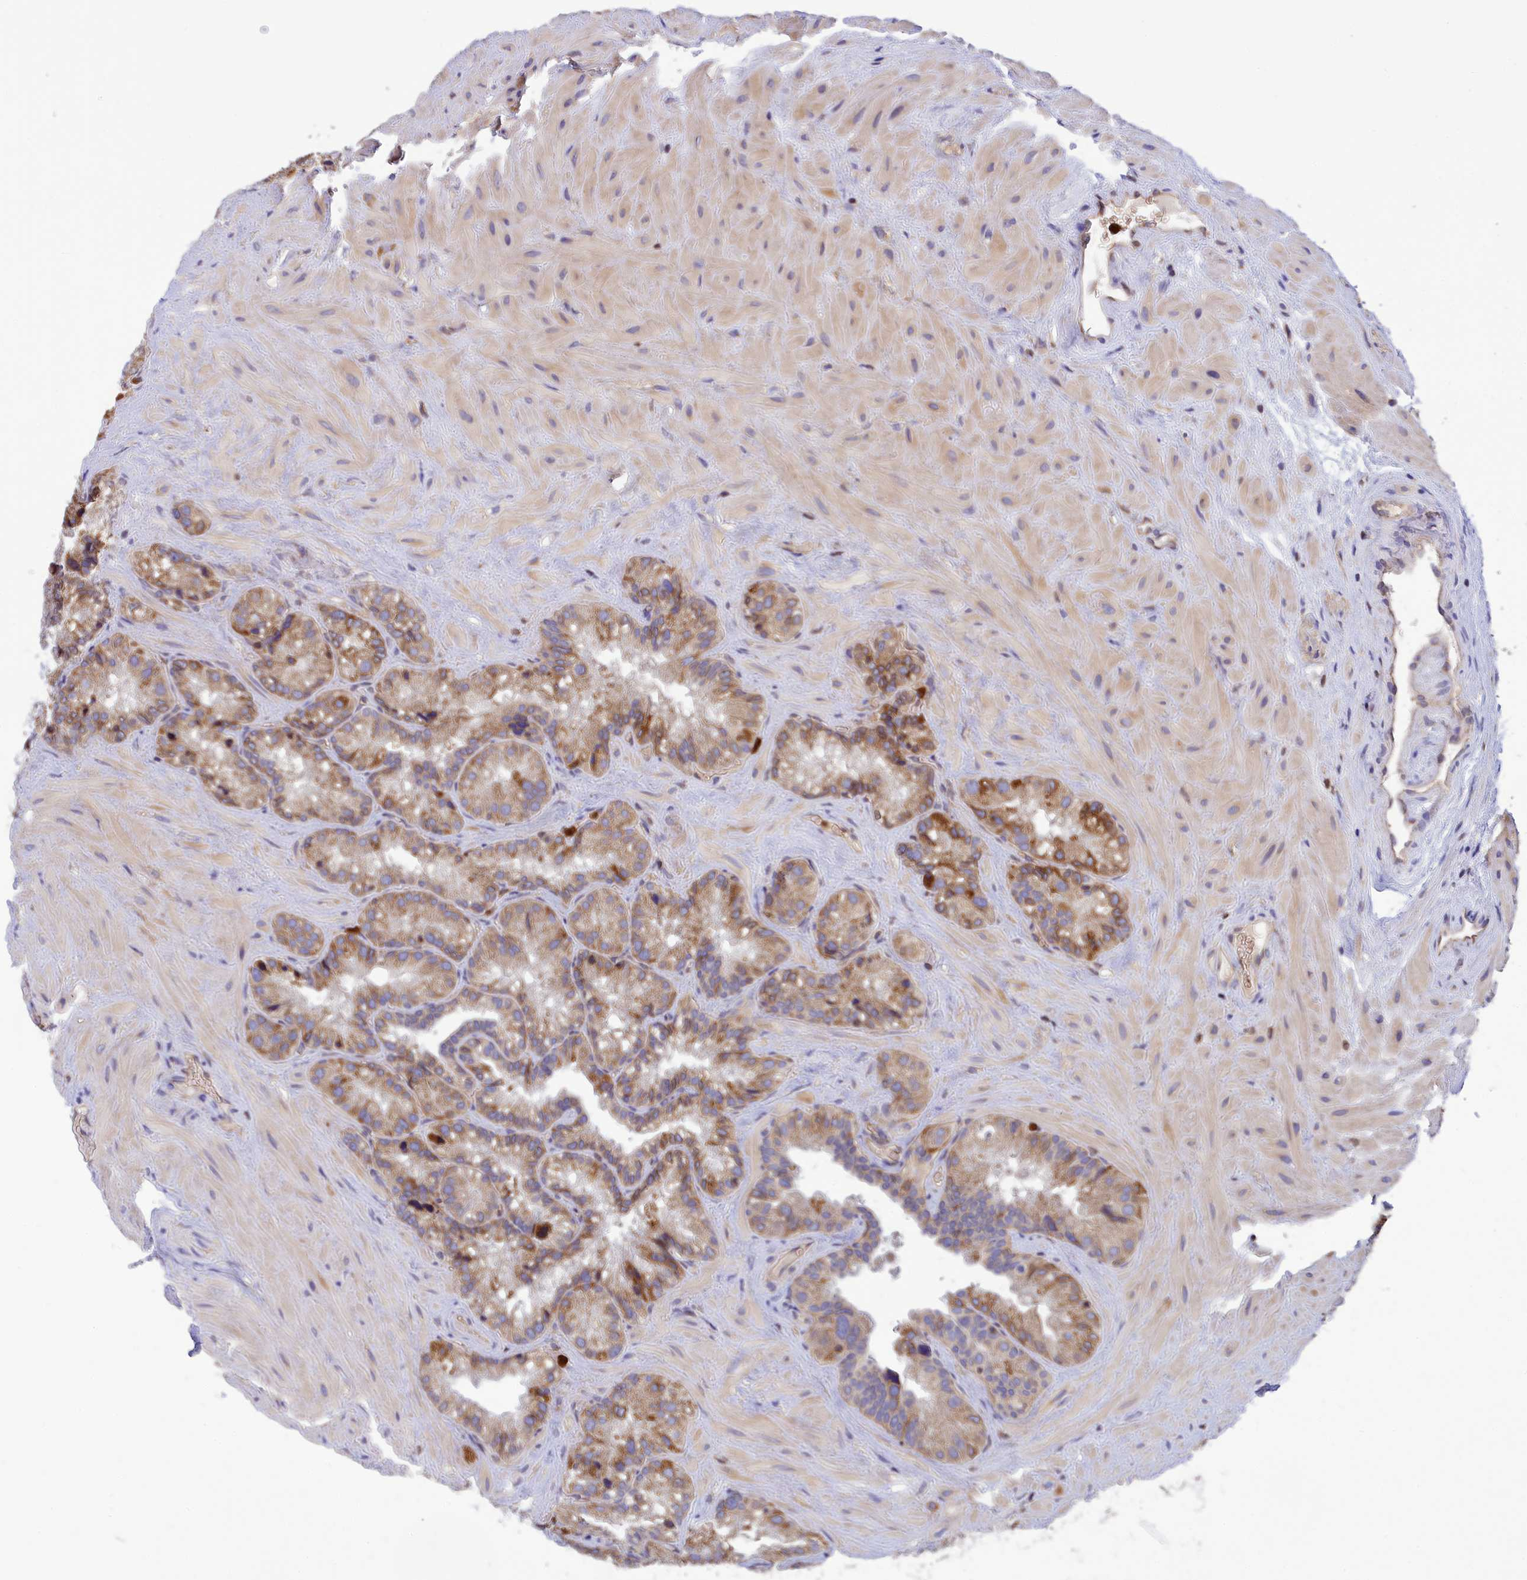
{"staining": {"intensity": "moderate", "quantity": "25%-75%", "location": "cytoplasmic/membranous"}, "tissue": "seminal vesicle", "cell_type": "Glandular cells", "image_type": "normal", "snomed": [{"axis": "morphology", "description": "Normal tissue, NOS"}, {"axis": "topography", "description": "Prostate"}, {"axis": "topography", "description": "Seminal veicle"}], "caption": "Immunohistochemistry staining of unremarkable seminal vesicle, which demonstrates medium levels of moderate cytoplasmic/membranous positivity in approximately 25%-75% of glandular cells indicating moderate cytoplasmic/membranous protein expression. The staining was performed using DAB (brown) for protein detection and nuclei were counterstained in hematoxylin (blue).", "gene": "PKHD1L1", "patient": {"sex": "male", "age": 68}}